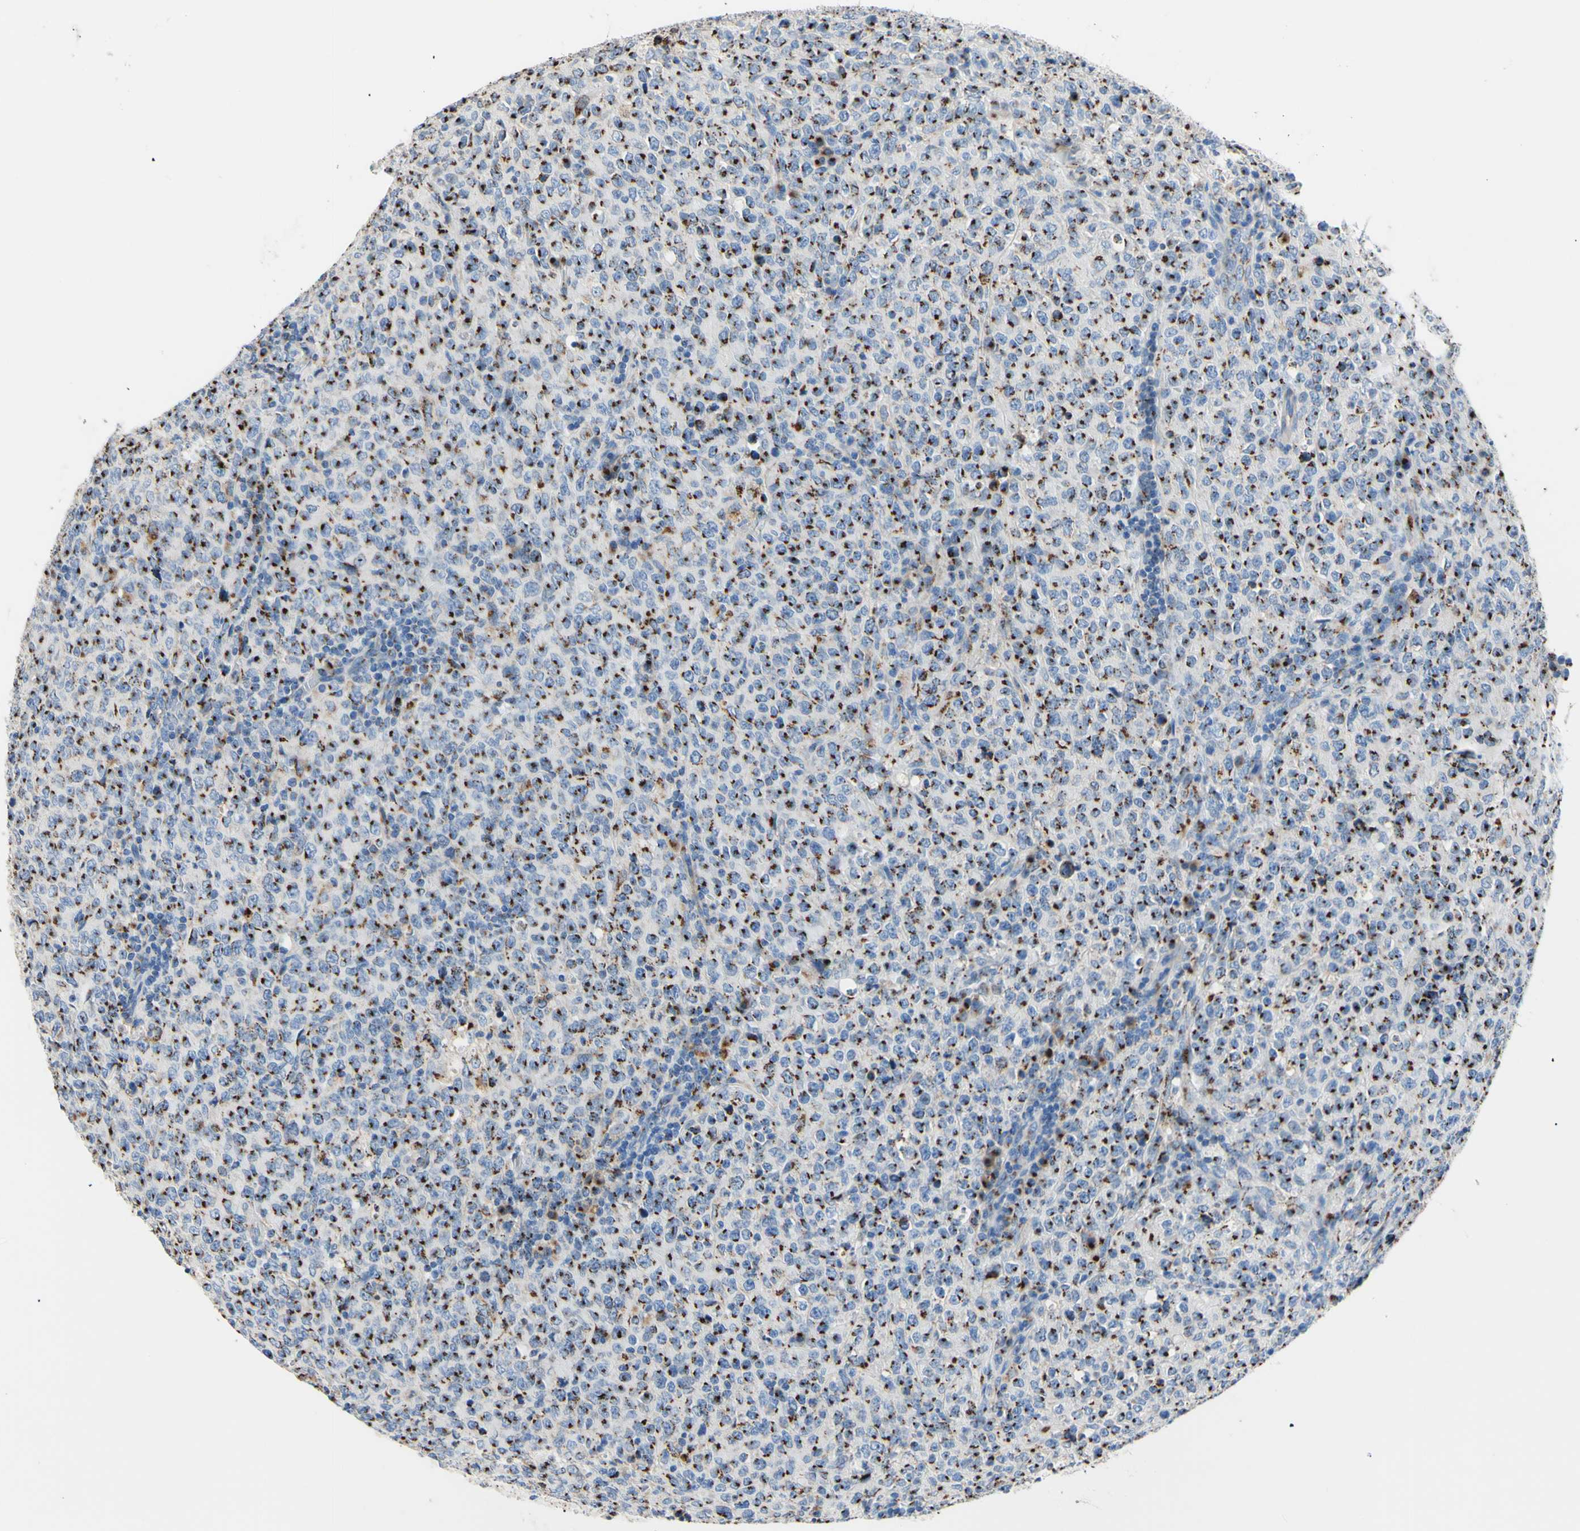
{"staining": {"intensity": "moderate", "quantity": "25%-75%", "location": "cytoplasmic/membranous"}, "tissue": "lymphoma", "cell_type": "Tumor cells", "image_type": "cancer", "snomed": [{"axis": "morphology", "description": "Malignant lymphoma, non-Hodgkin's type, High grade"}, {"axis": "topography", "description": "Tonsil"}], "caption": "Immunohistochemical staining of human lymphoma shows moderate cytoplasmic/membranous protein positivity in about 25%-75% of tumor cells.", "gene": "GALNT2", "patient": {"sex": "female", "age": 36}}